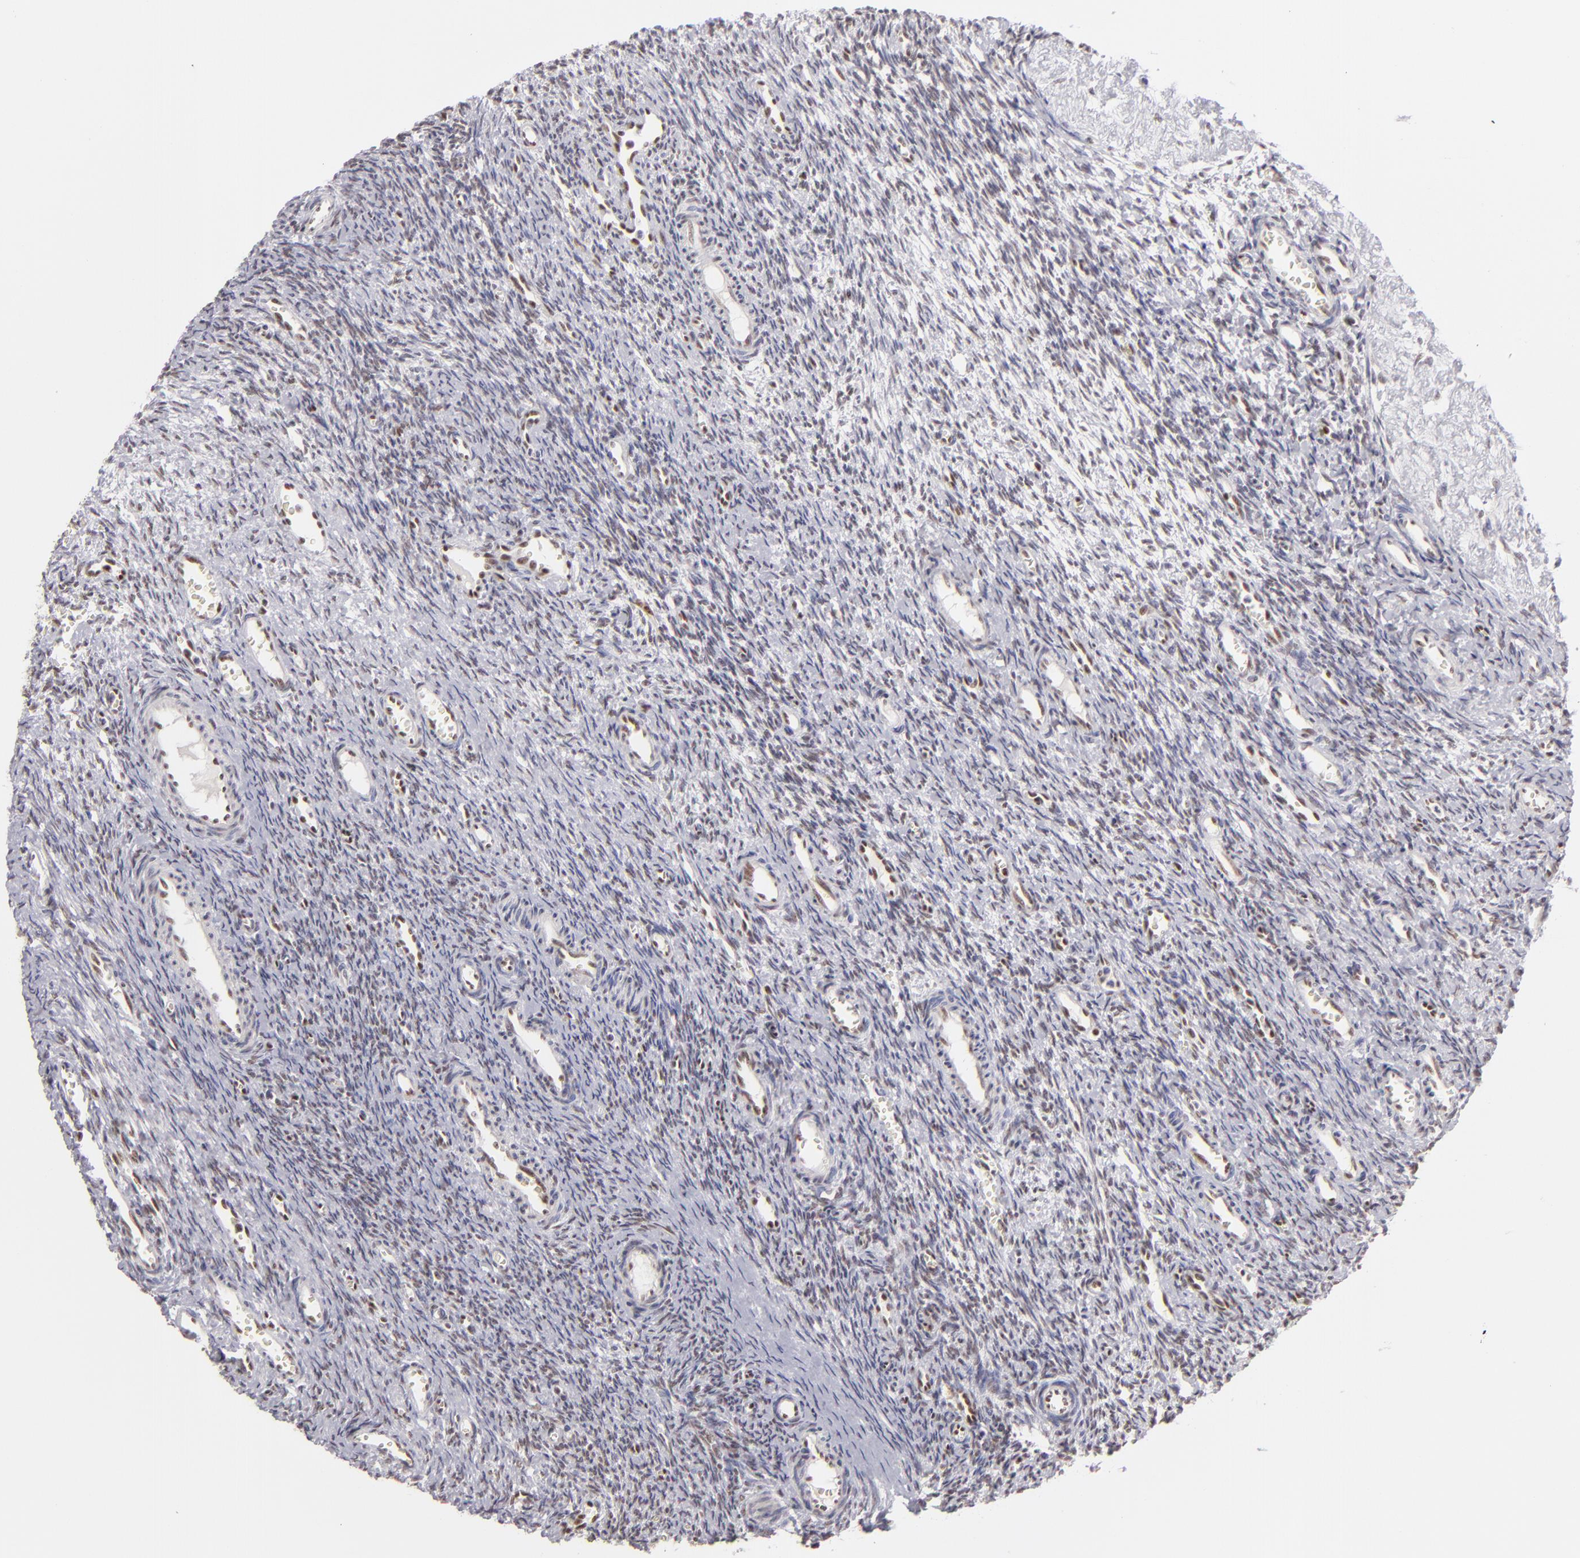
{"staining": {"intensity": "moderate", "quantity": ">75%", "location": "nuclear"}, "tissue": "ovary", "cell_type": "Follicle cells", "image_type": "normal", "snomed": [{"axis": "morphology", "description": "Normal tissue, NOS"}, {"axis": "topography", "description": "Ovary"}], "caption": "The micrograph demonstrates staining of normal ovary, revealing moderate nuclear protein staining (brown color) within follicle cells.", "gene": "DAXX", "patient": {"sex": "female", "age": 39}}